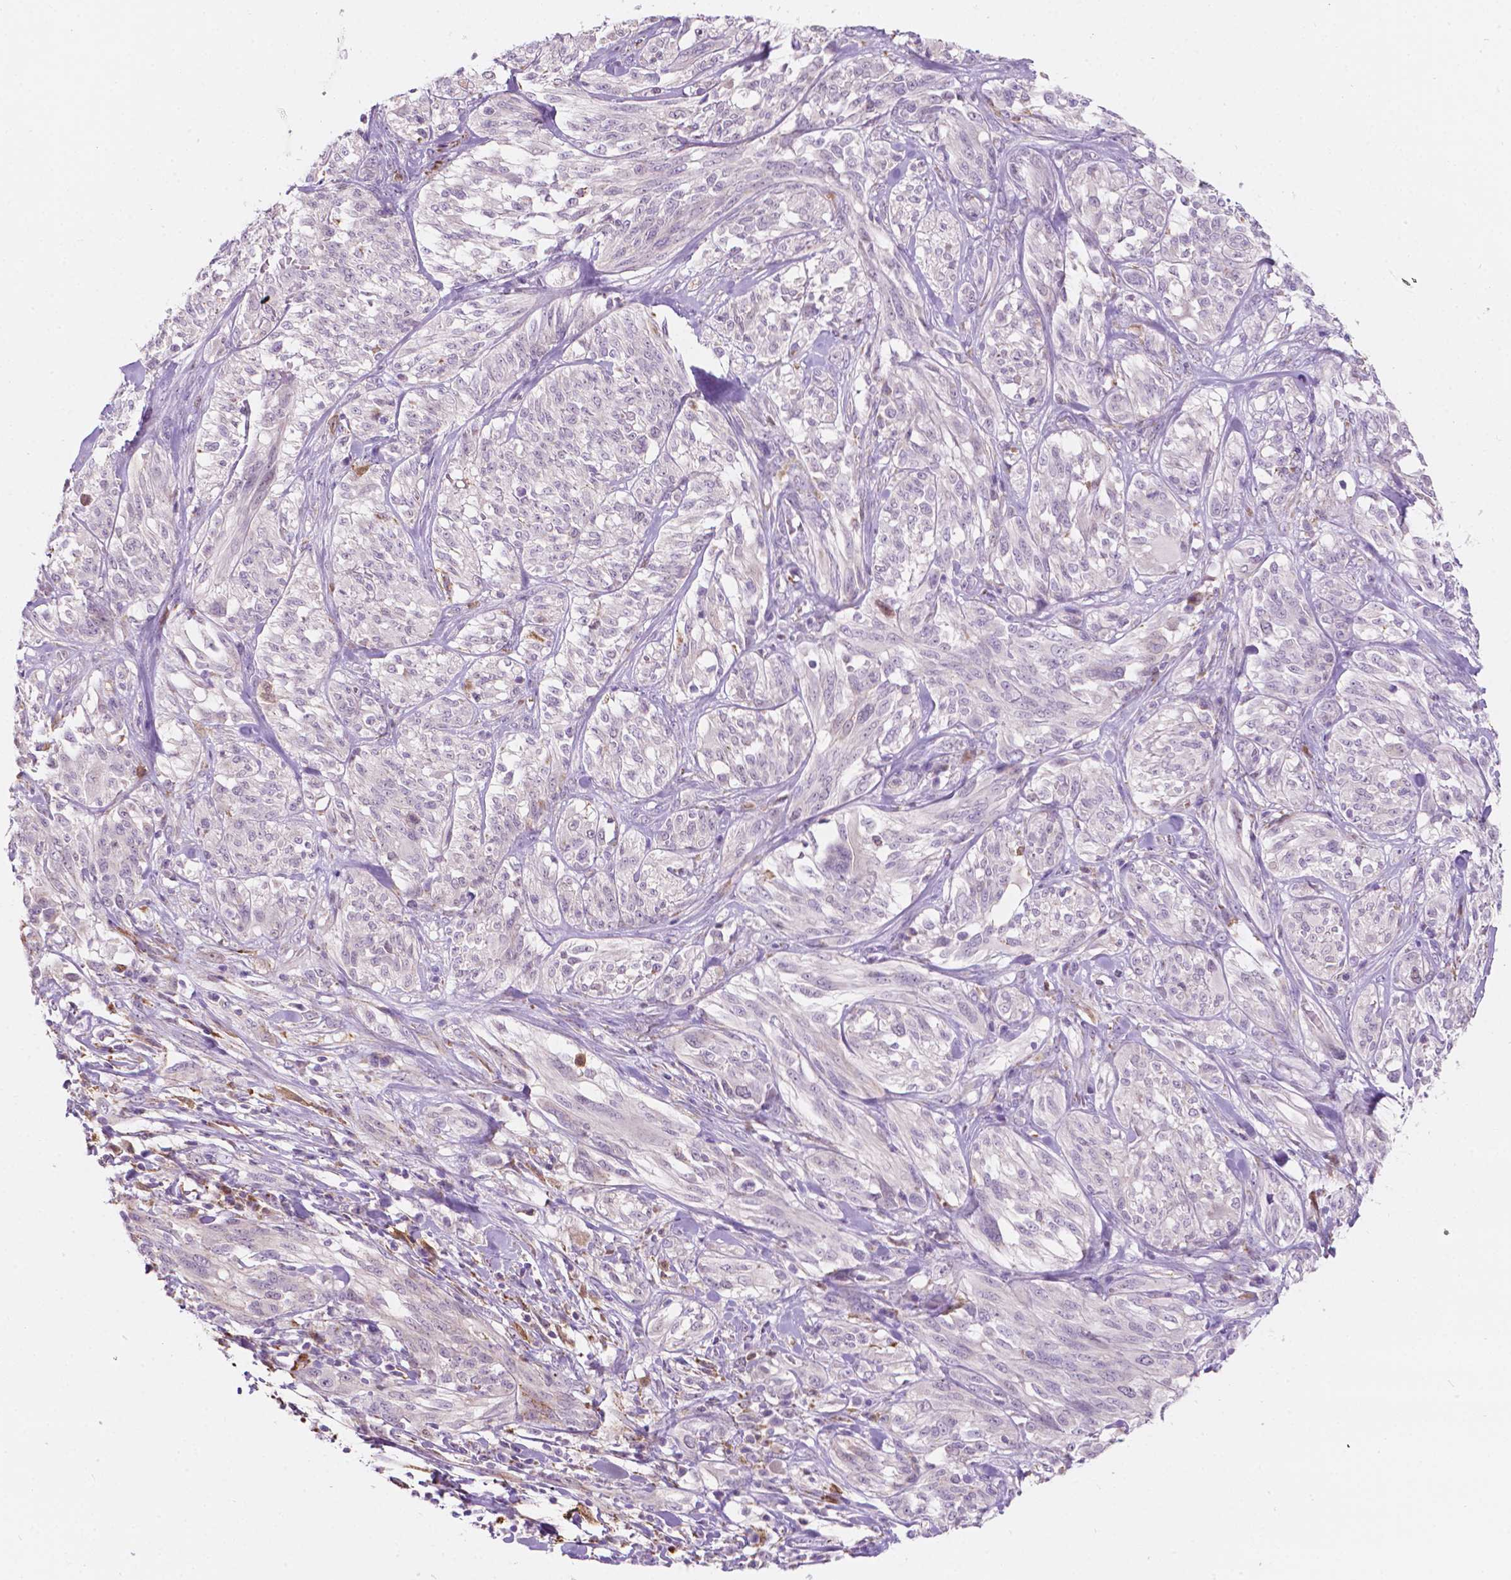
{"staining": {"intensity": "negative", "quantity": "none", "location": "none"}, "tissue": "melanoma", "cell_type": "Tumor cells", "image_type": "cancer", "snomed": [{"axis": "morphology", "description": "Malignant melanoma, NOS"}, {"axis": "topography", "description": "Skin"}], "caption": "An image of human melanoma is negative for staining in tumor cells. (Brightfield microscopy of DAB (3,3'-diaminobenzidine) immunohistochemistry (IHC) at high magnification).", "gene": "NOS1AP", "patient": {"sex": "female", "age": 91}}